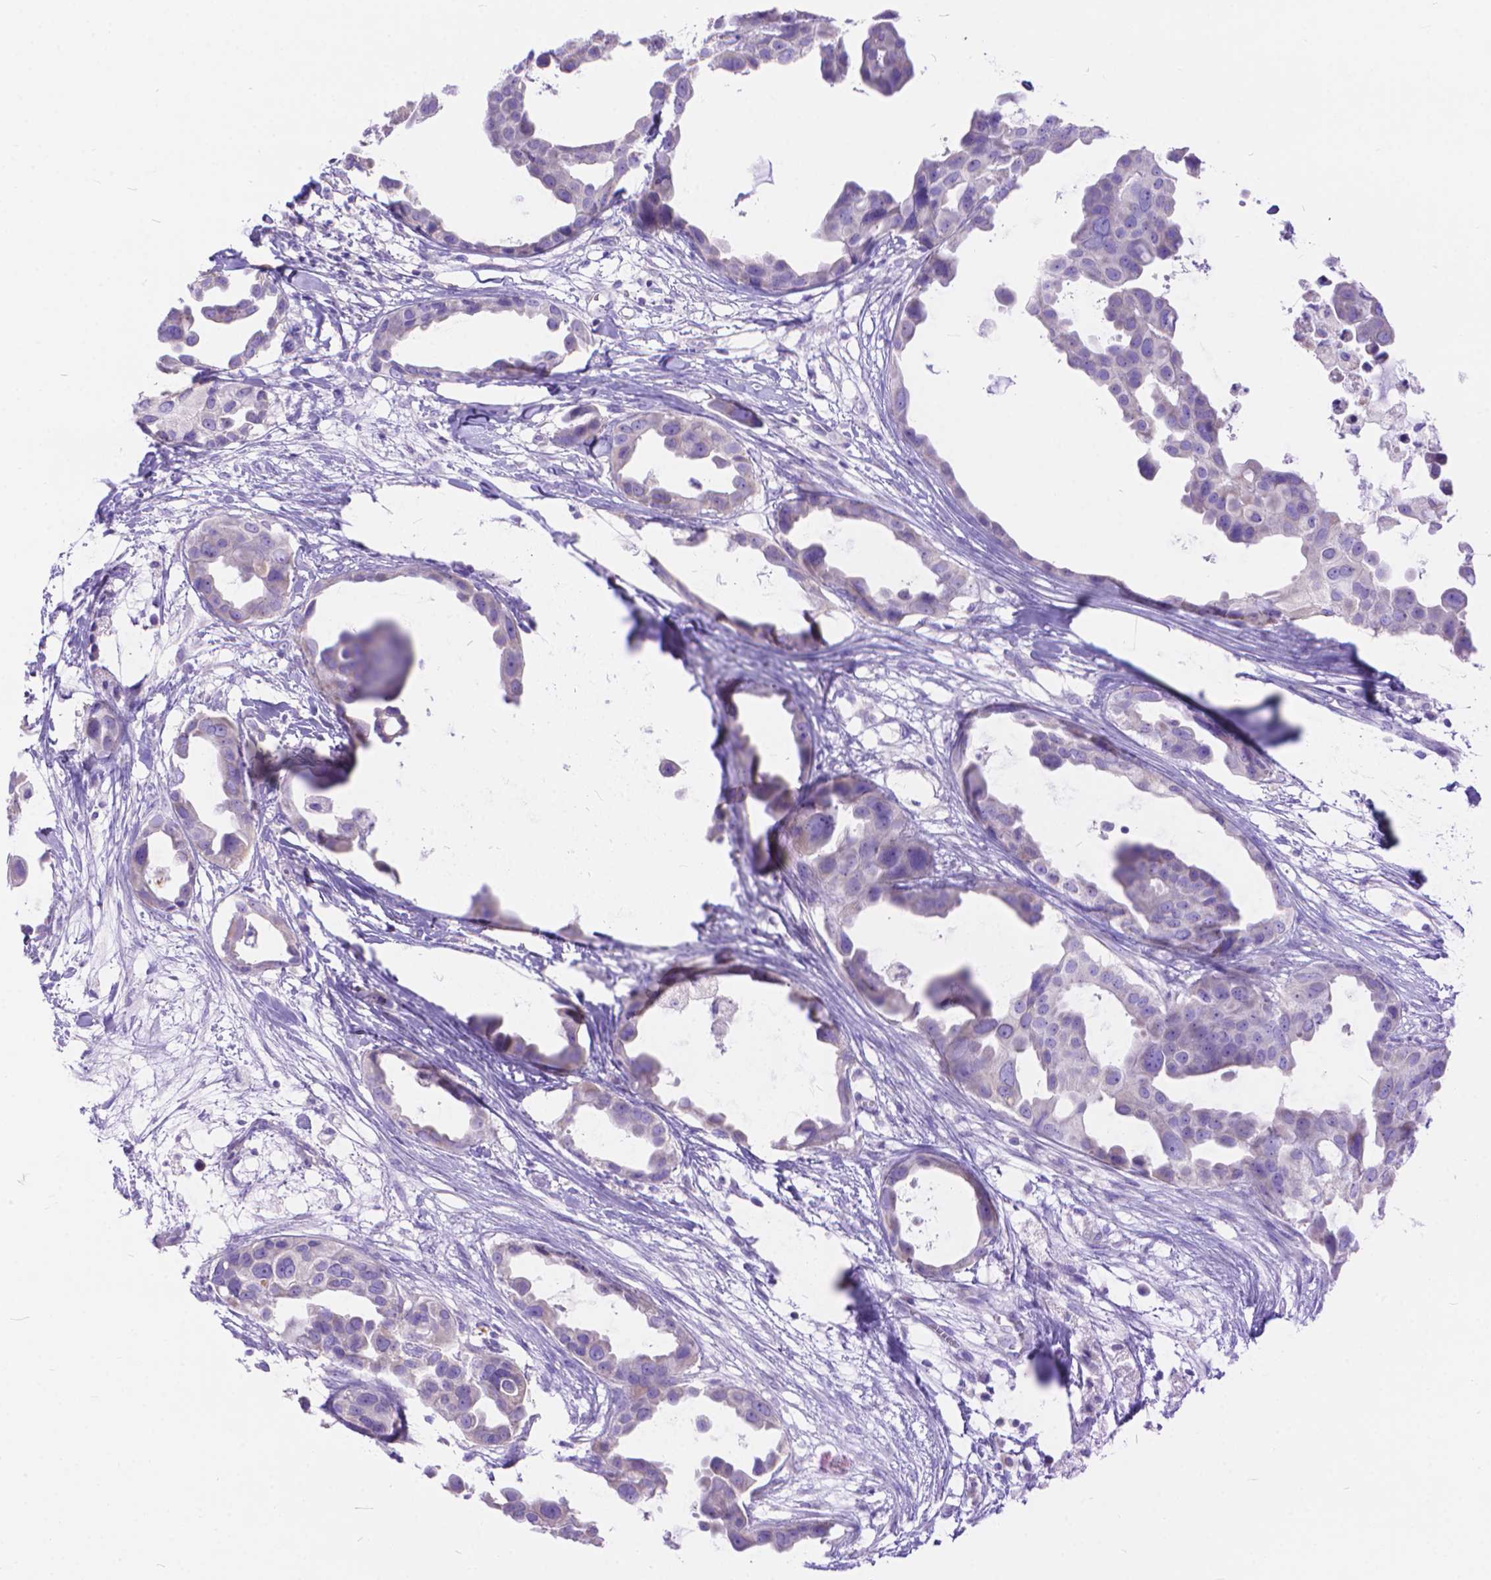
{"staining": {"intensity": "negative", "quantity": "none", "location": "none"}, "tissue": "breast cancer", "cell_type": "Tumor cells", "image_type": "cancer", "snomed": [{"axis": "morphology", "description": "Duct carcinoma"}, {"axis": "topography", "description": "Breast"}], "caption": "An immunohistochemistry (IHC) image of breast cancer is shown. There is no staining in tumor cells of breast cancer.", "gene": "DHRS2", "patient": {"sex": "female", "age": 38}}